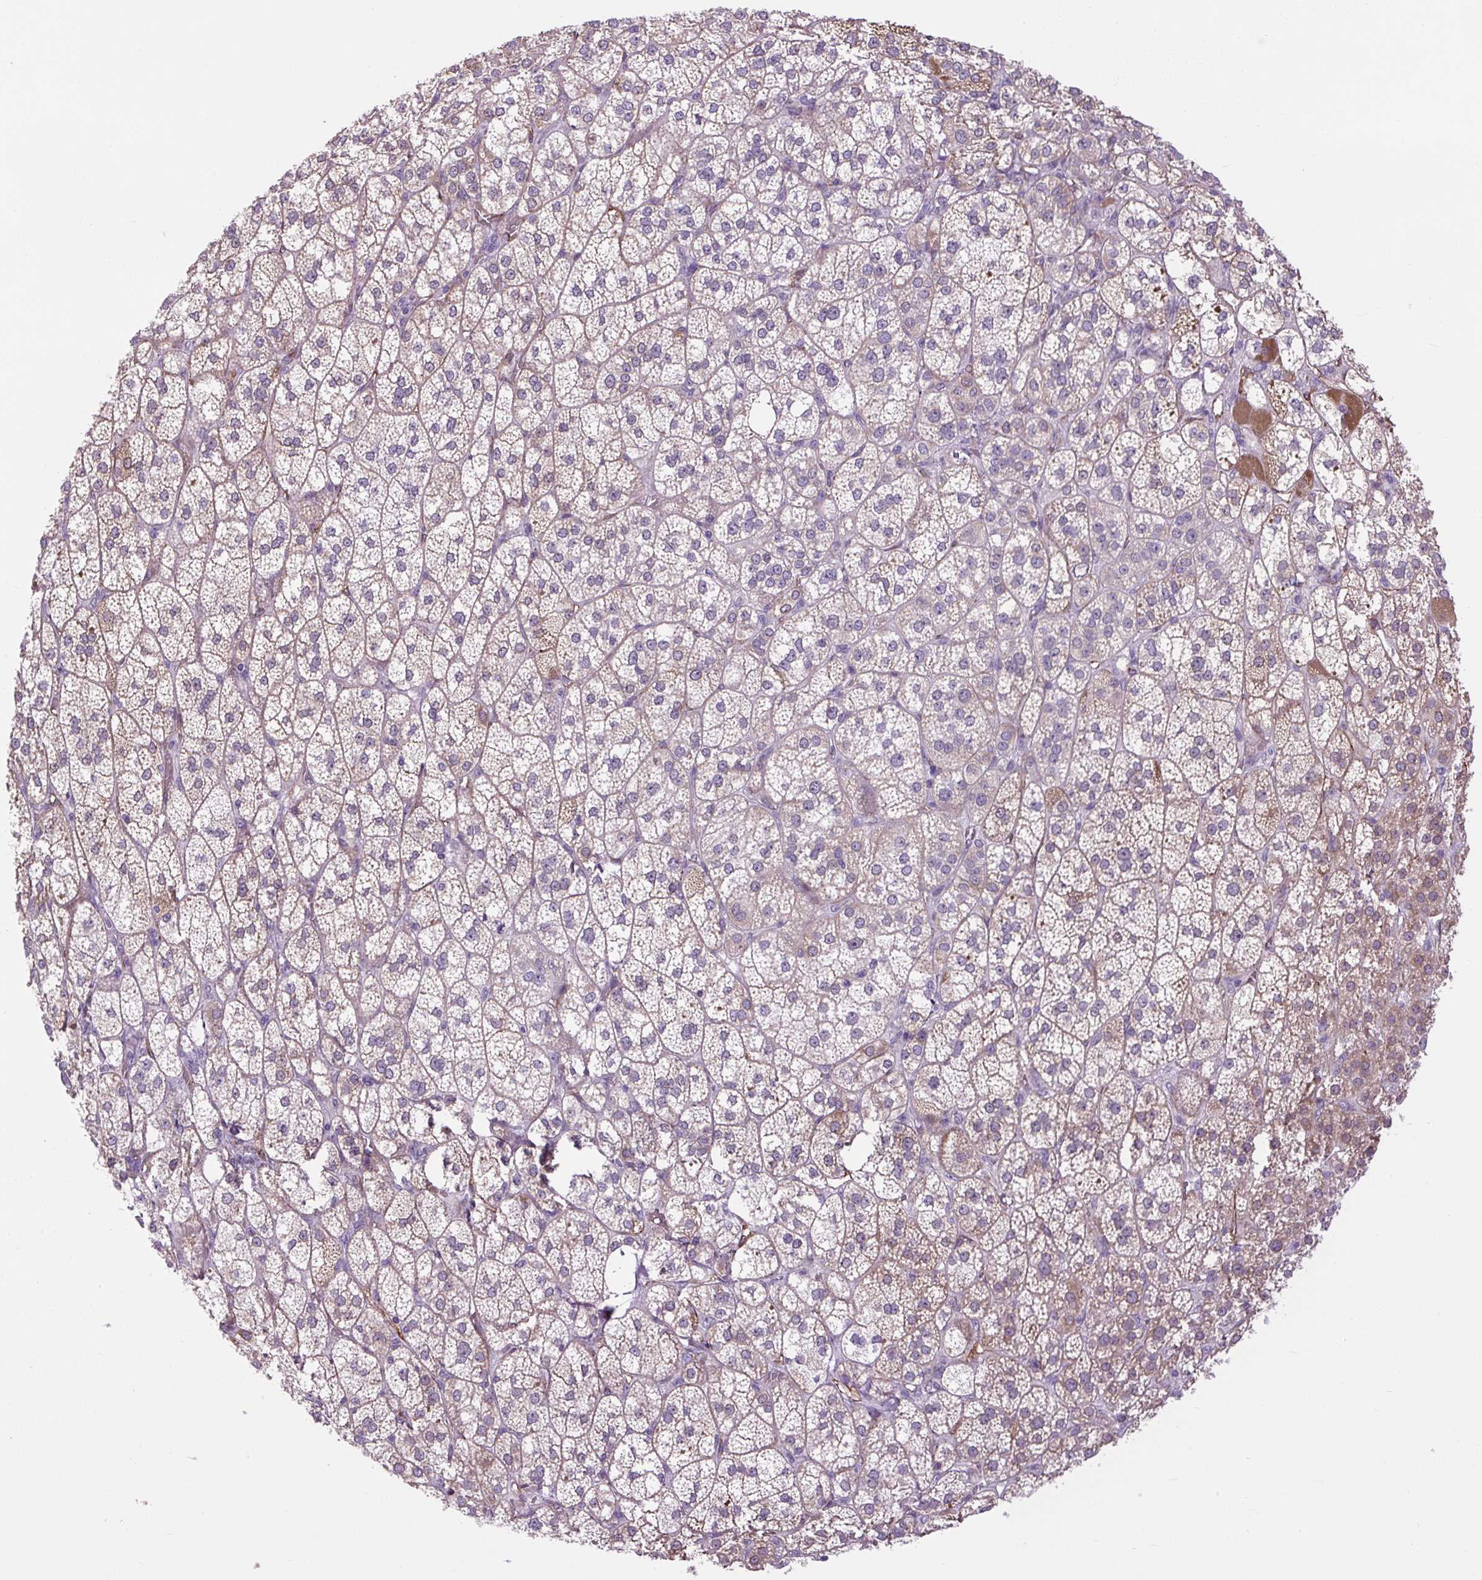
{"staining": {"intensity": "moderate", "quantity": "25%-75%", "location": "cytoplasmic/membranous"}, "tissue": "adrenal gland", "cell_type": "Glandular cells", "image_type": "normal", "snomed": [{"axis": "morphology", "description": "Normal tissue, NOS"}, {"axis": "topography", "description": "Adrenal gland"}], "caption": "DAB immunohistochemical staining of normal adrenal gland exhibits moderate cytoplasmic/membranous protein staining in approximately 25%-75% of glandular cells.", "gene": "RNASE10", "patient": {"sex": "female", "age": 60}}